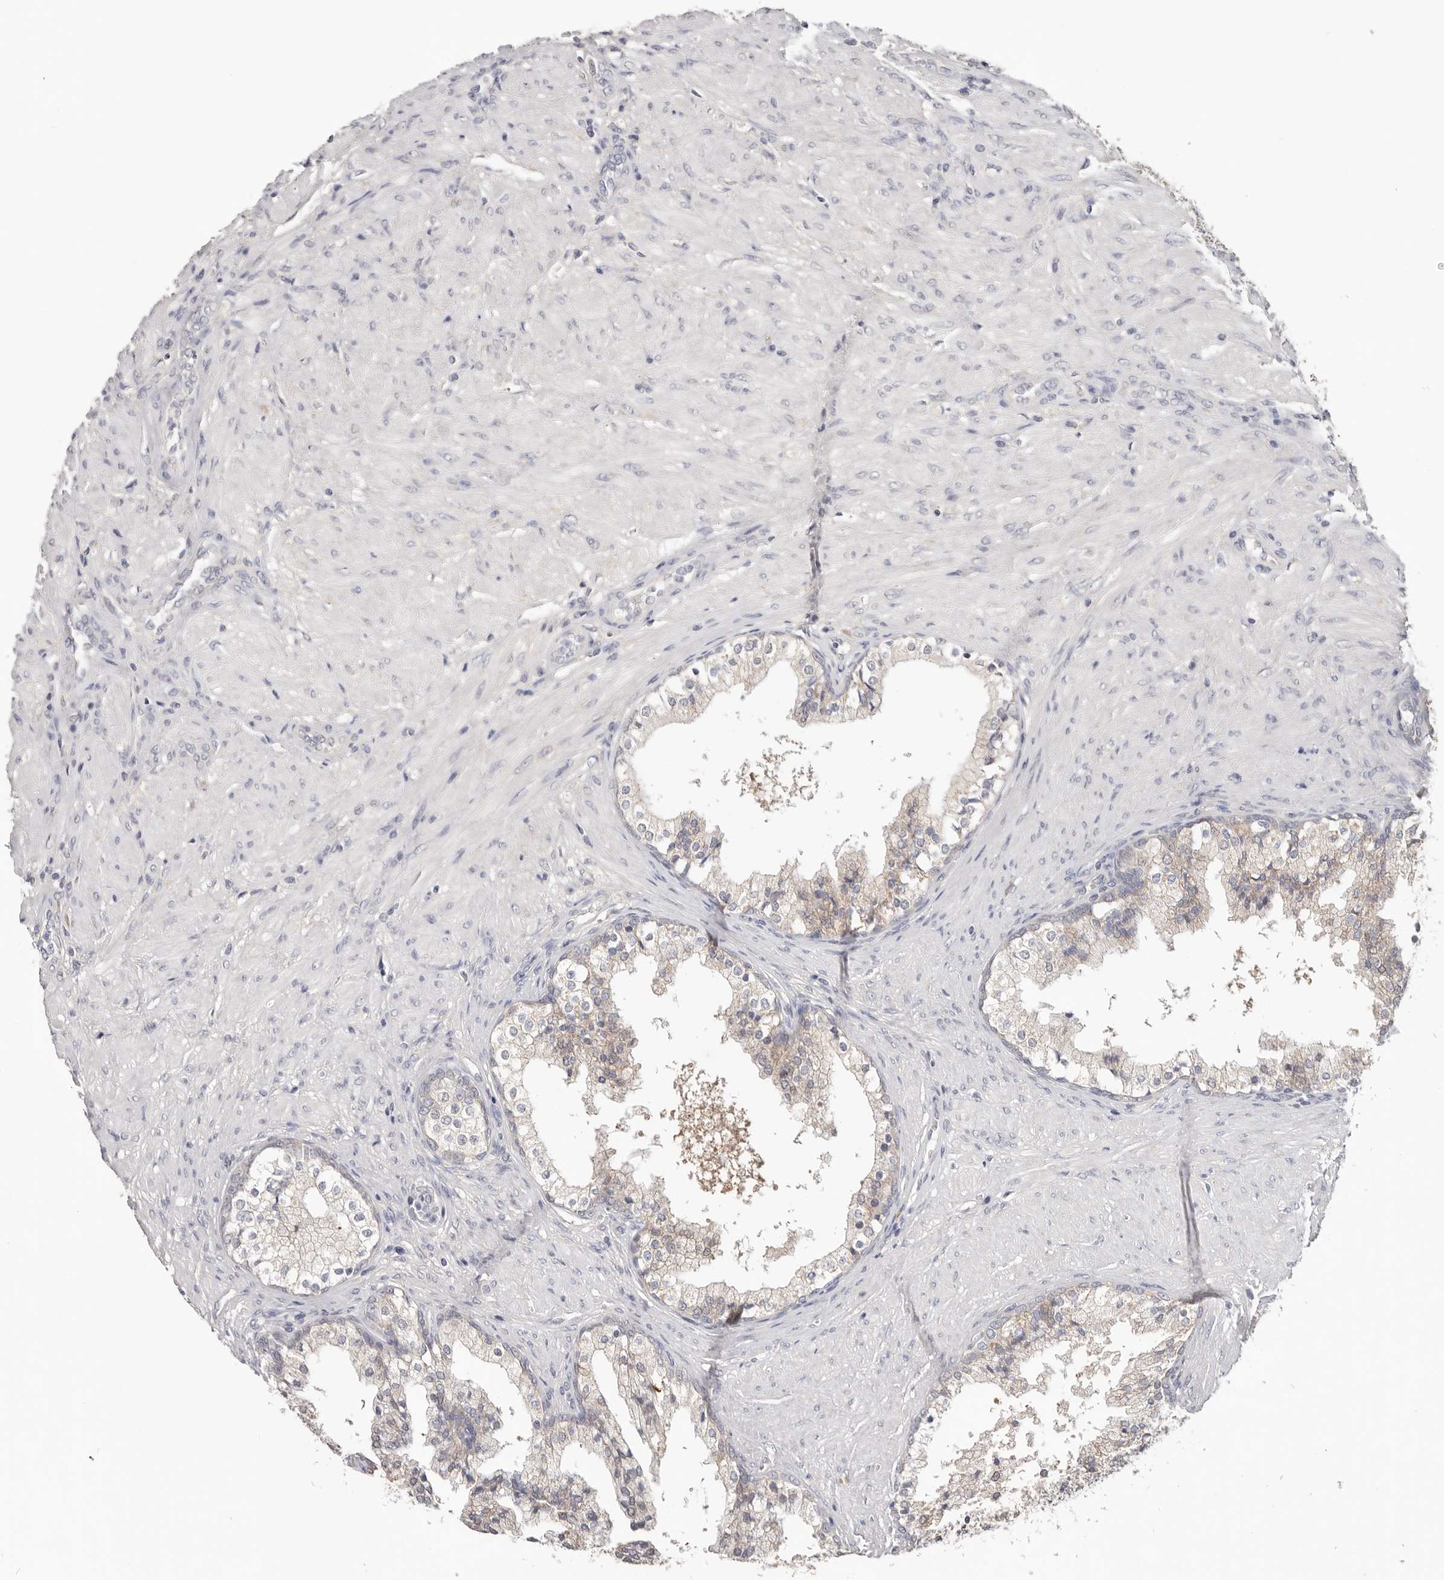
{"staining": {"intensity": "weak", "quantity": "25%-75%", "location": "cytoplasmic/membranous"}, "tissue": "prostate cancer", "cell_type": "Tumor cells", "image_type": "cancer", "snomed": [{"axis": "morphology", "description": "Adenocarcinoma, High grade"}, {"axis": "topography", "description": "Prostate"}], "caption": "Immunohistochemistry (IHC) (DAB (3,3'-diaminobenzidine)) staining of human prostate cancer (adenocarcinoma (high-grade)) demonstrates weak cytoplasmic/membranous protein expression in about 25%-75% of tumor cells.", "gene": "WDR77", "patient": {"sex": "male", "age": 60}}